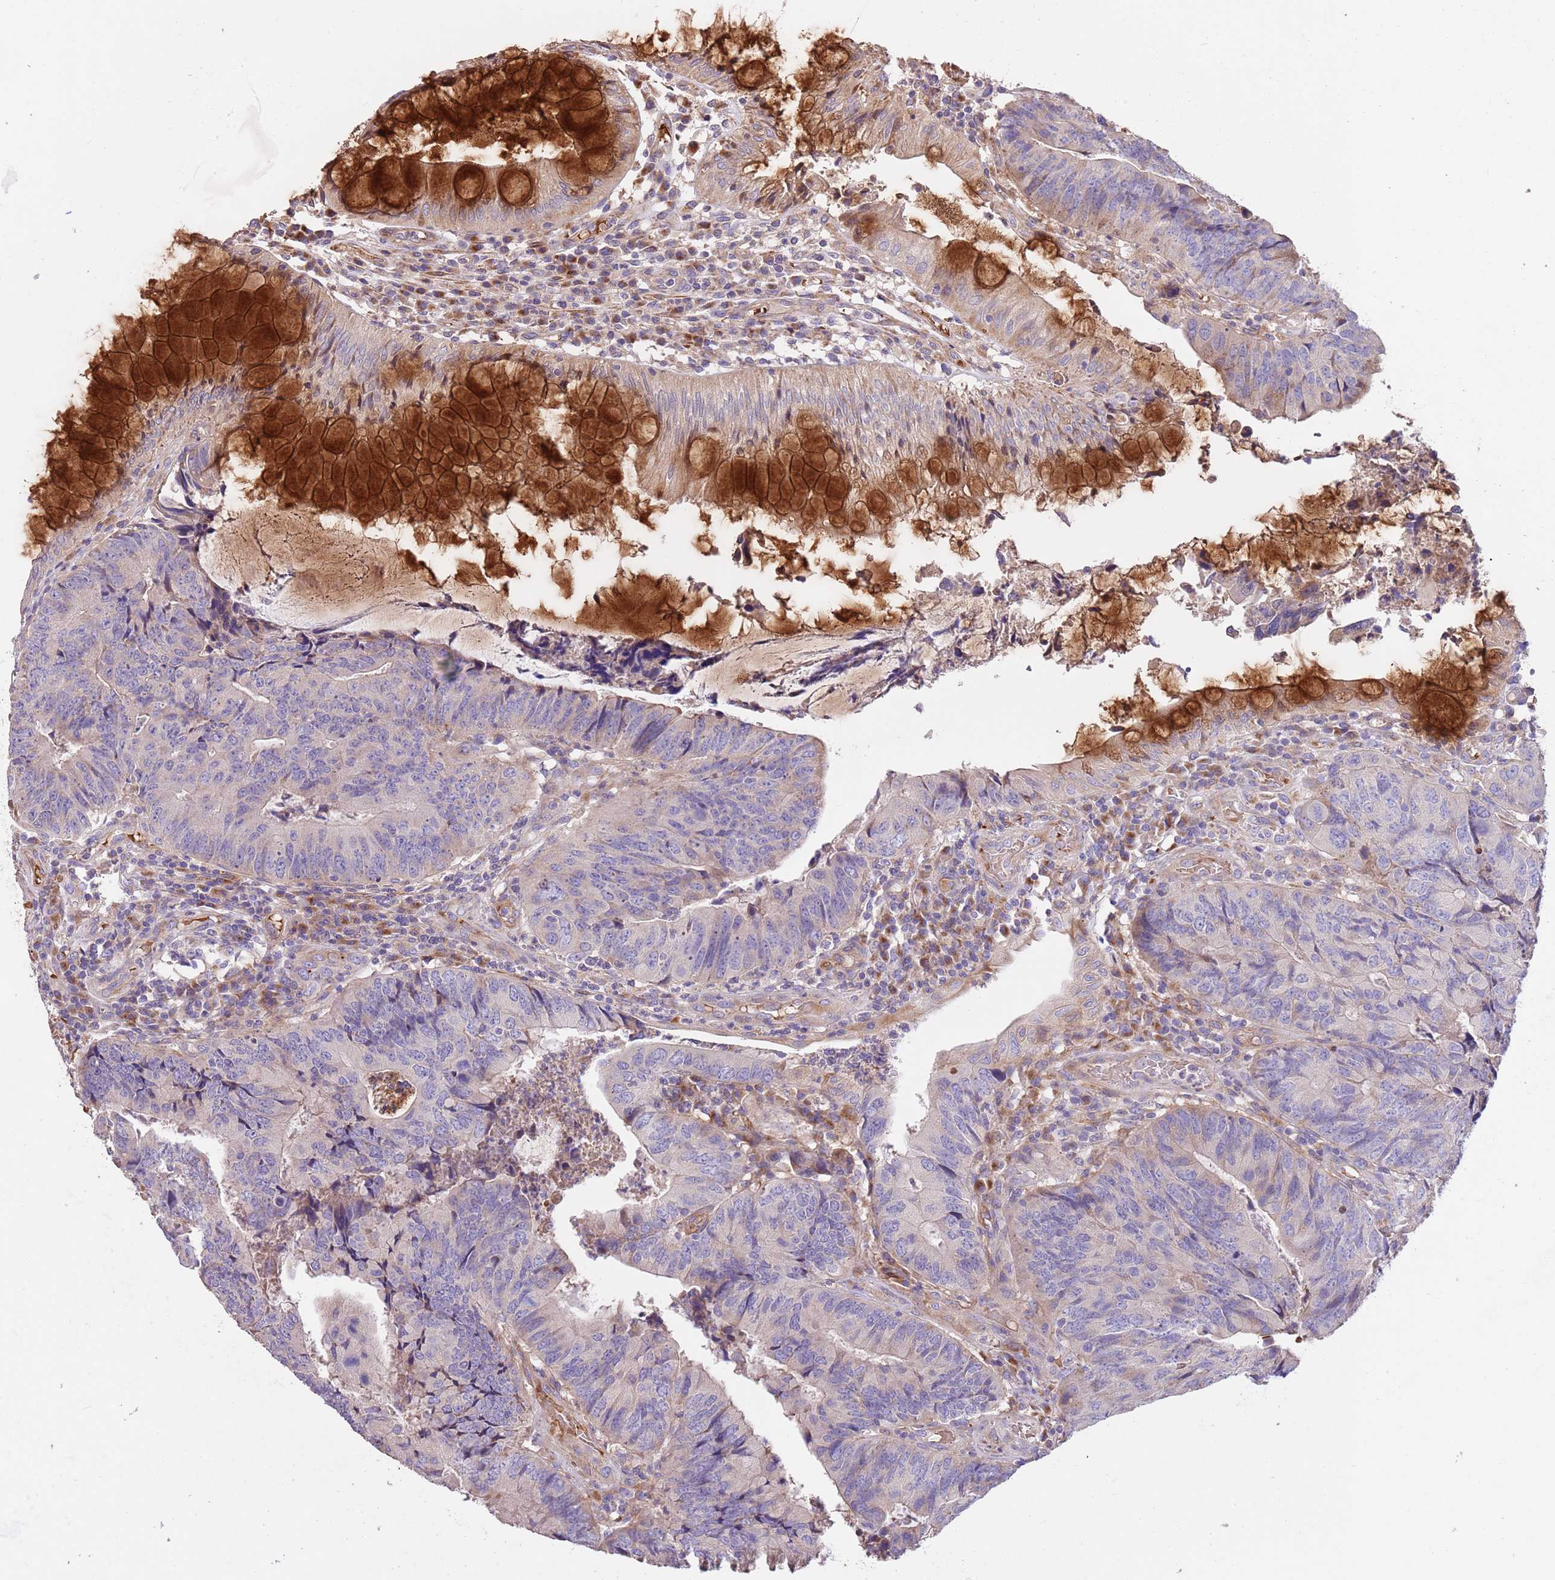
{"staining": {"intensity": "weak", "quantity": "<25%", "location": "cytoplasmic/membranous"}, "tissue": "colorectal cancer", "cell_type": "Tumor cells", "image_type": "cancer", "snomed": [{"axis": "morphology", "description": "Adenocarcinoma, NOS"}, {"axis": "topography", "description": "Colon"}], "caption": "Image shows no significant protein positivity in tumor cells of adenocarcinoma (colorectal).", "gene": "PIGA", "patient": {"sex": "female", "age": 67}}